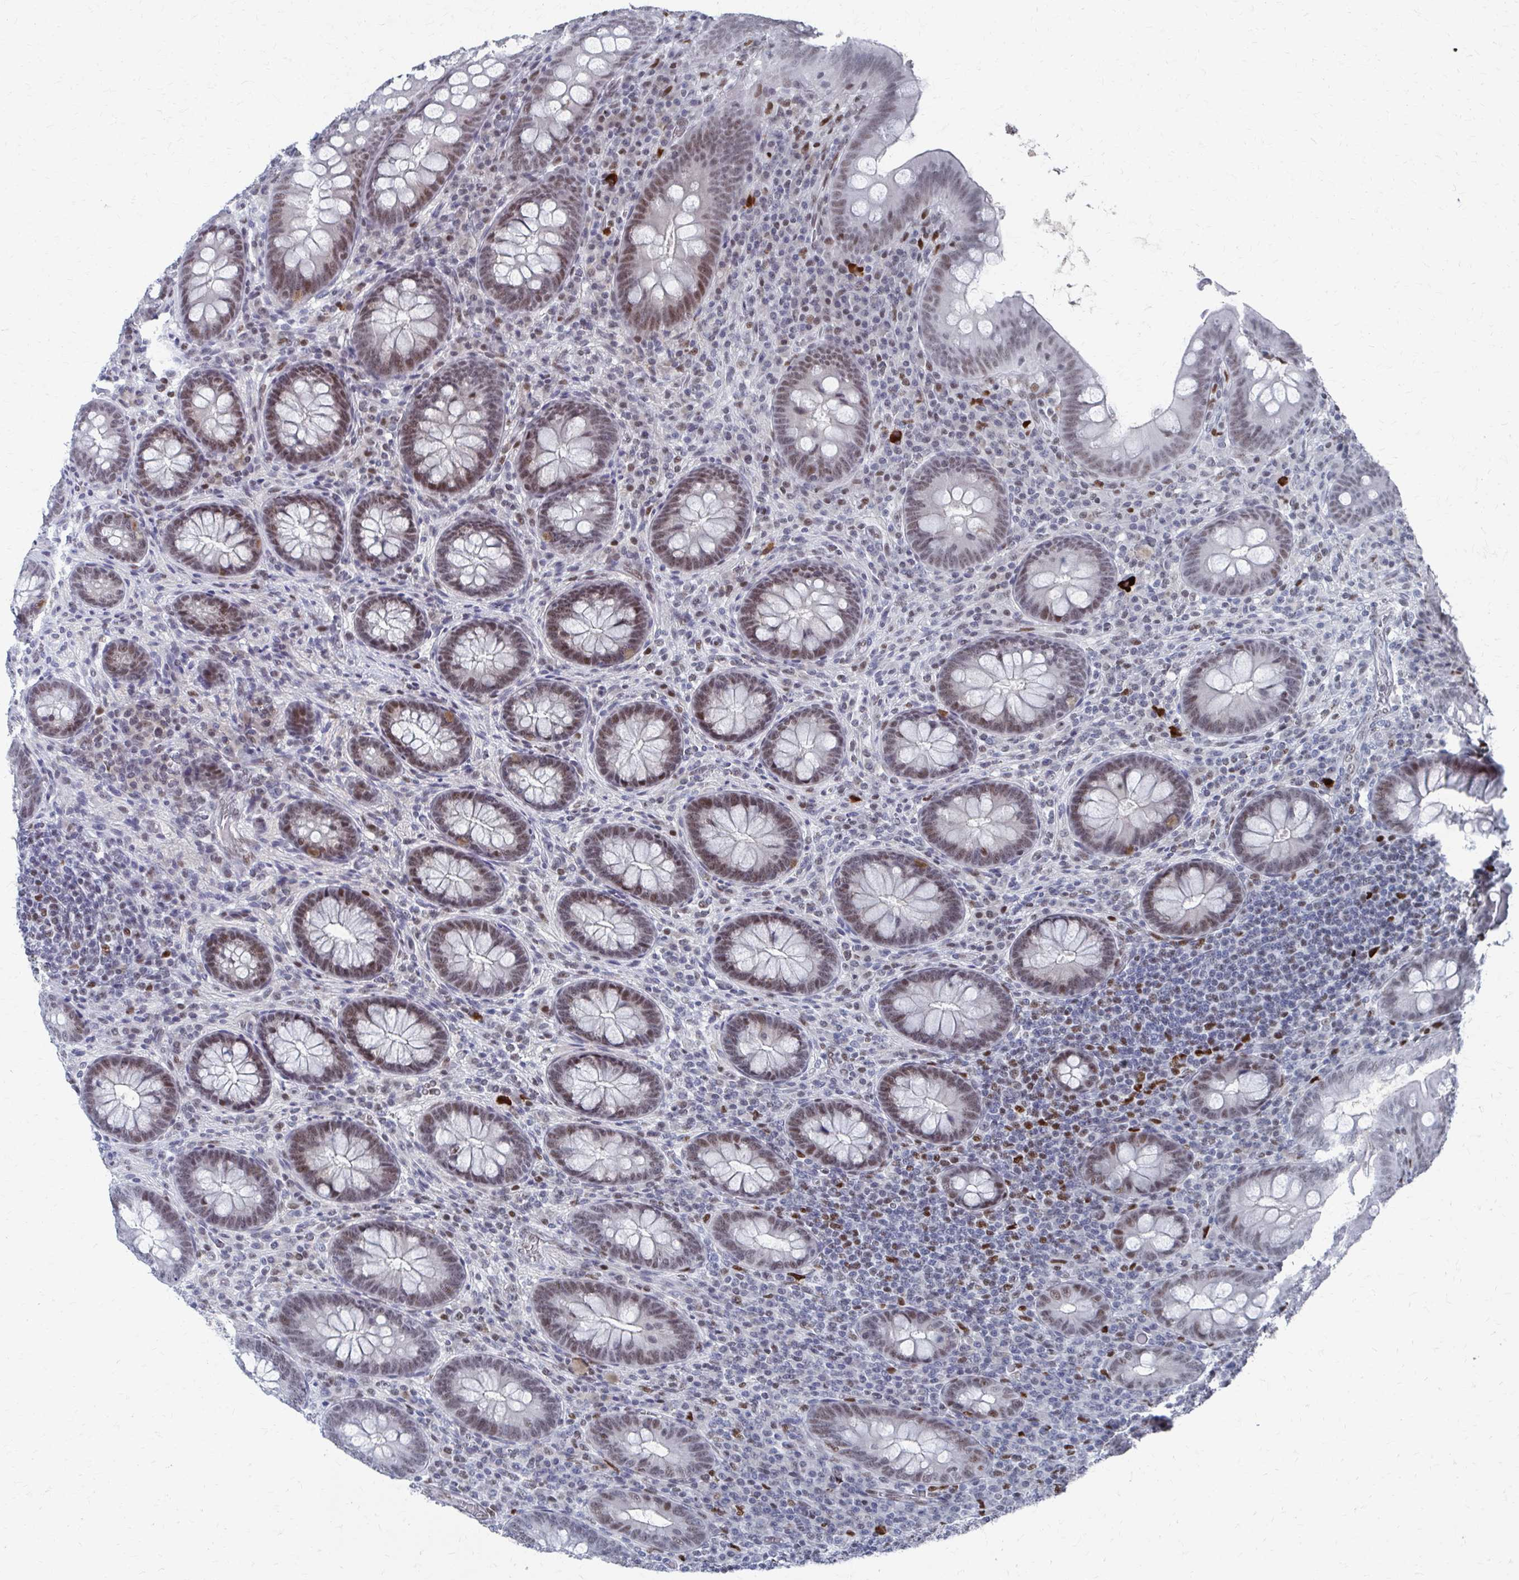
{"staining": {"intensity": "moderate", "quantity": ">75%", "location": "nuclear"}, "tissue": "appendix", "cell_type": "Glandular cells", "image_type": "normal", "snomed": [{"axis": "morphology", "description": "Normal tissue, NOS"}, {"axis": "topography", "description": "Appendix"}], "caption": "Immunohistochemistry image of benign appendix: human appendix stained using immunohistochemistry demonstrates medium levels of moderate protein expression localized specifically in the nuclear of glandular cells, appearing as a nuclear brown color.", "gene": "CDIN1", "patient": {"sex": "male", "age": 71}}